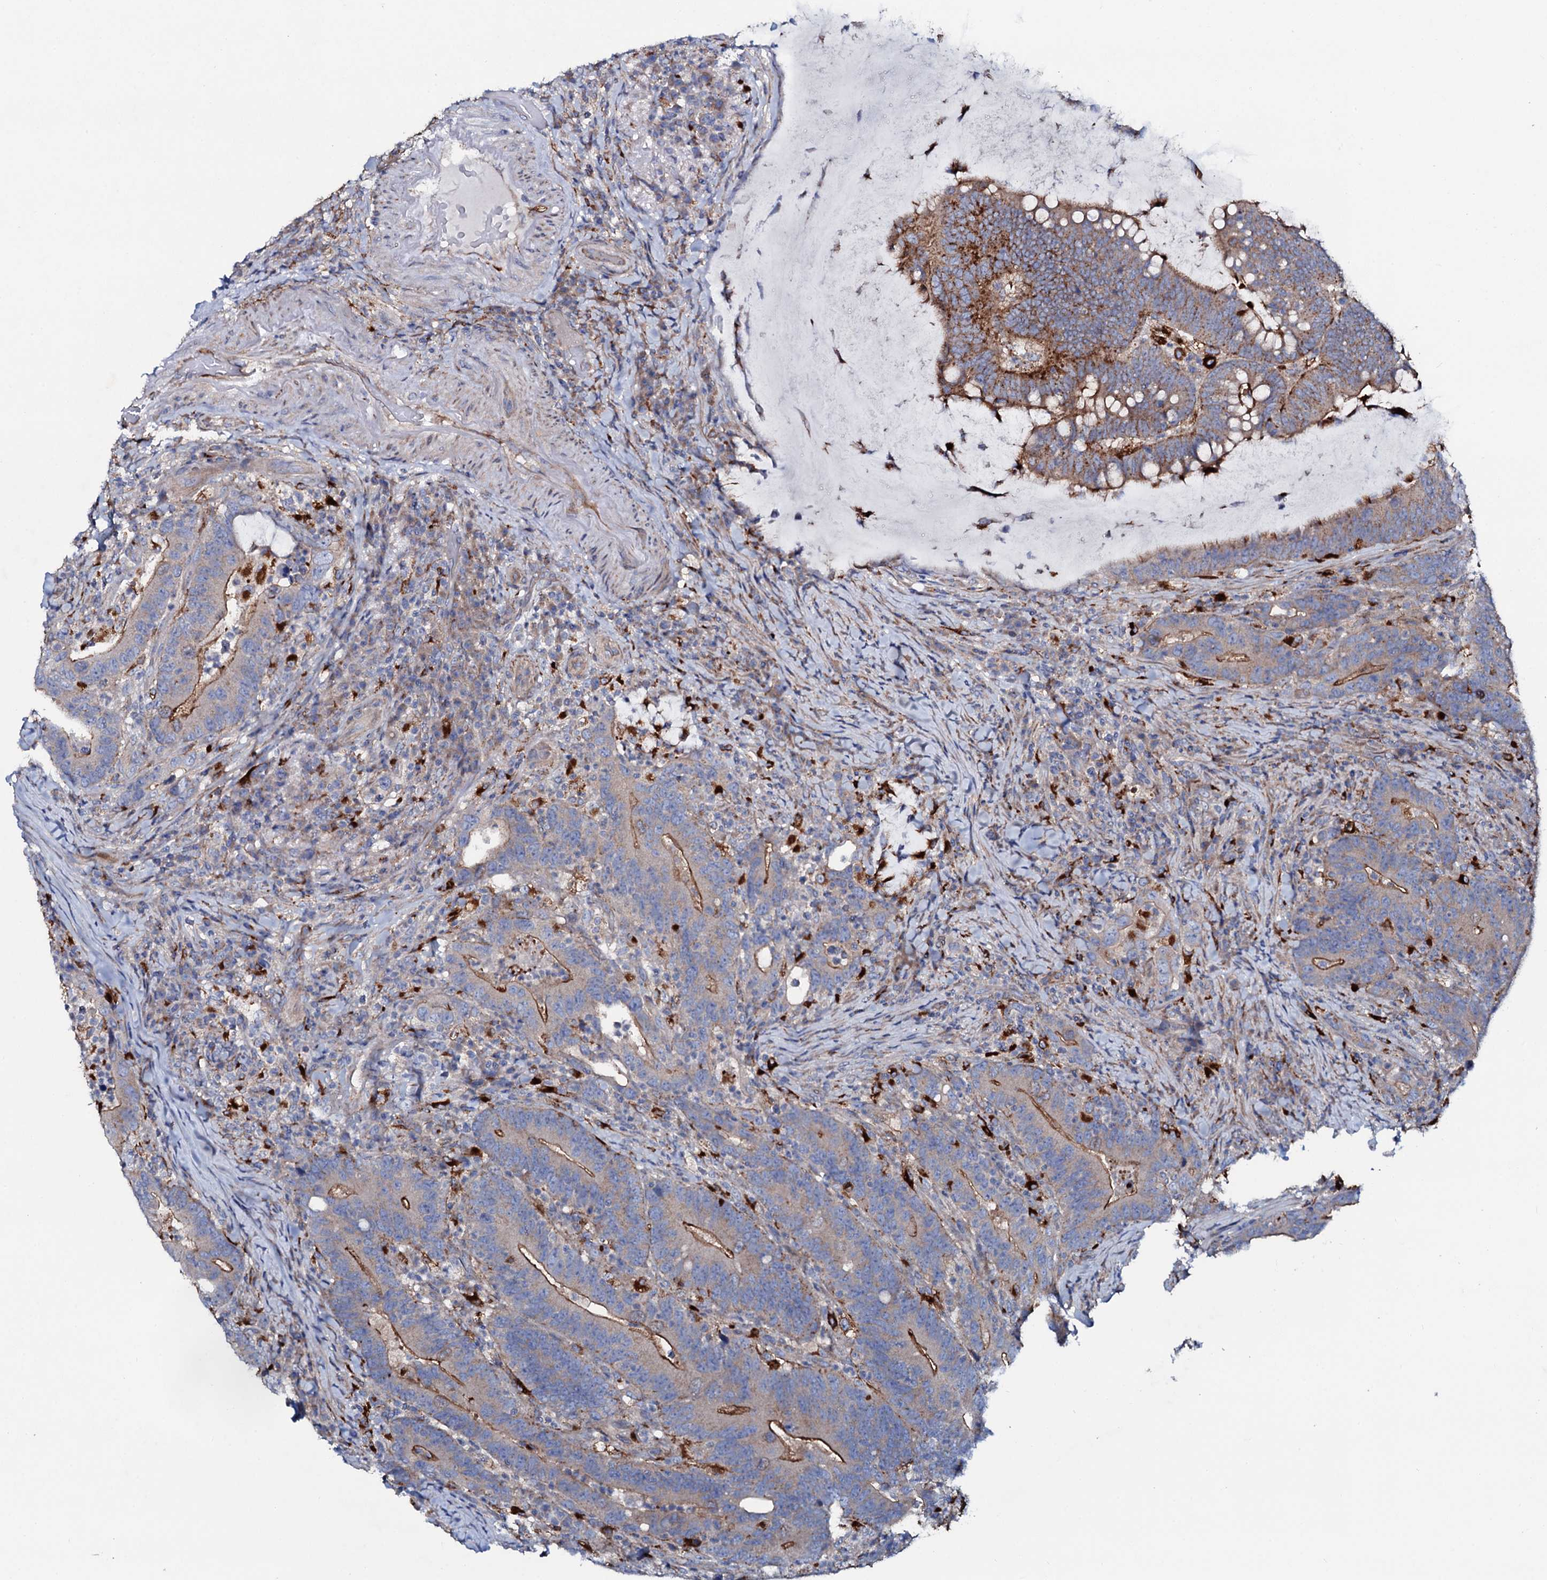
{"staining": {"intensity": "moderate", "quantity": ">75%", "location": "cytoplasmic/membranous"}, "tissue": "colorectal cancer", "cell_type": "Tumor cells", "image_type": "cancer", "snomed": [{"axis": "morphology", "description": "Adenocarcinoma, NOS"}, {"axis": "topography", "description": "Colon"}], "caption": "Protein staining shows moderate cytoplasmic/membranous staining in approximately >75% of tumor cells in colorectal cancer.", "gene": "P2RX4", "patient": {"sex": "female", "age": 66}}